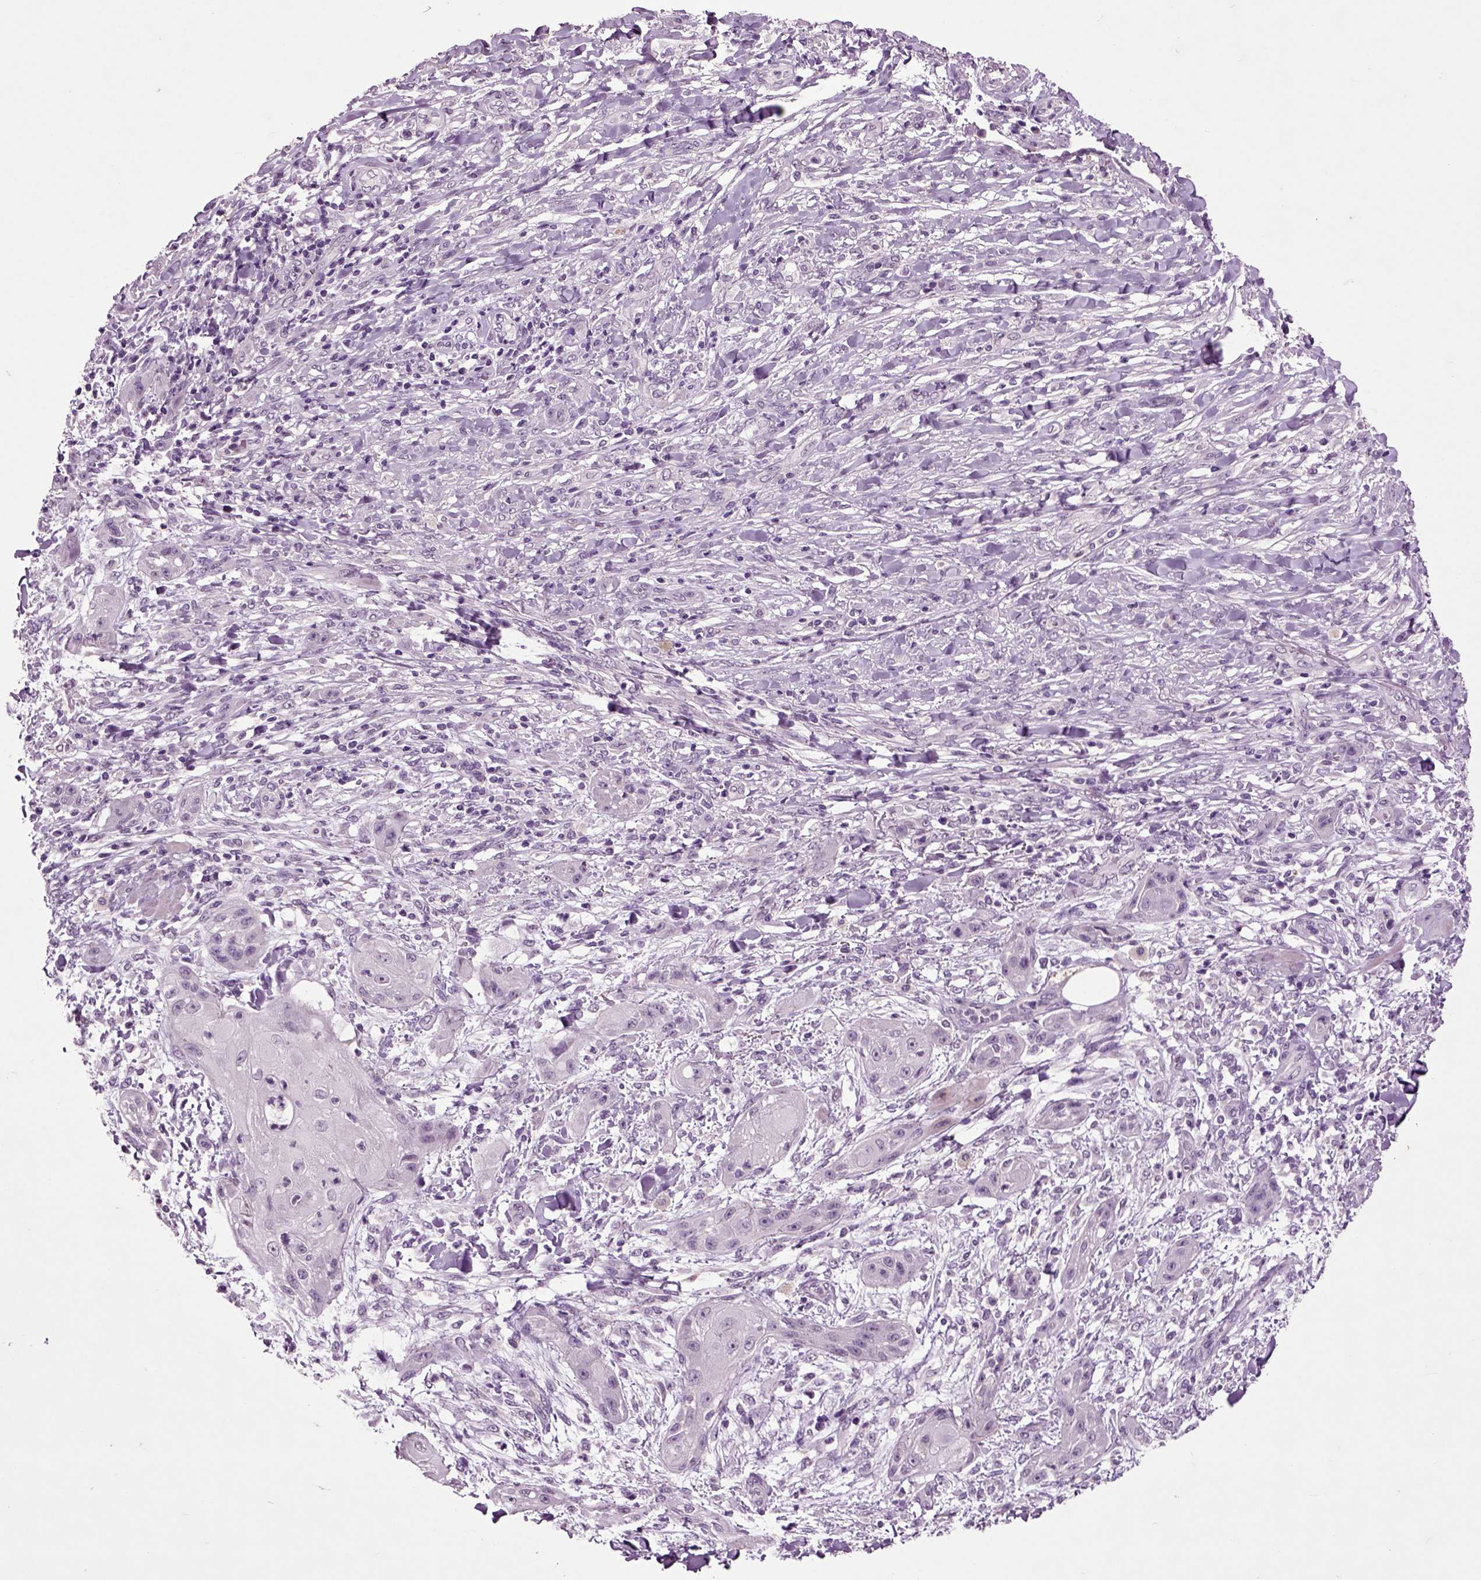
{"staining": {"intensity": "negative", "quantity": "none", "location": "none"}, "tissue": "skin cancer", "cell_type": "Tumor cells", "image_type": "cancer", "snomed": [{"axis": "morphology", "description": "Squamous cell carcinoma, NOS"}, {"axis": "topography", "description": "Skin"}], "caption": "Skin cancer was stained to show a protein in brown. There is no significant positivity in tumor cells.", "gene": "CRHR1", "patient": {"sex": "male", "age": 62}}